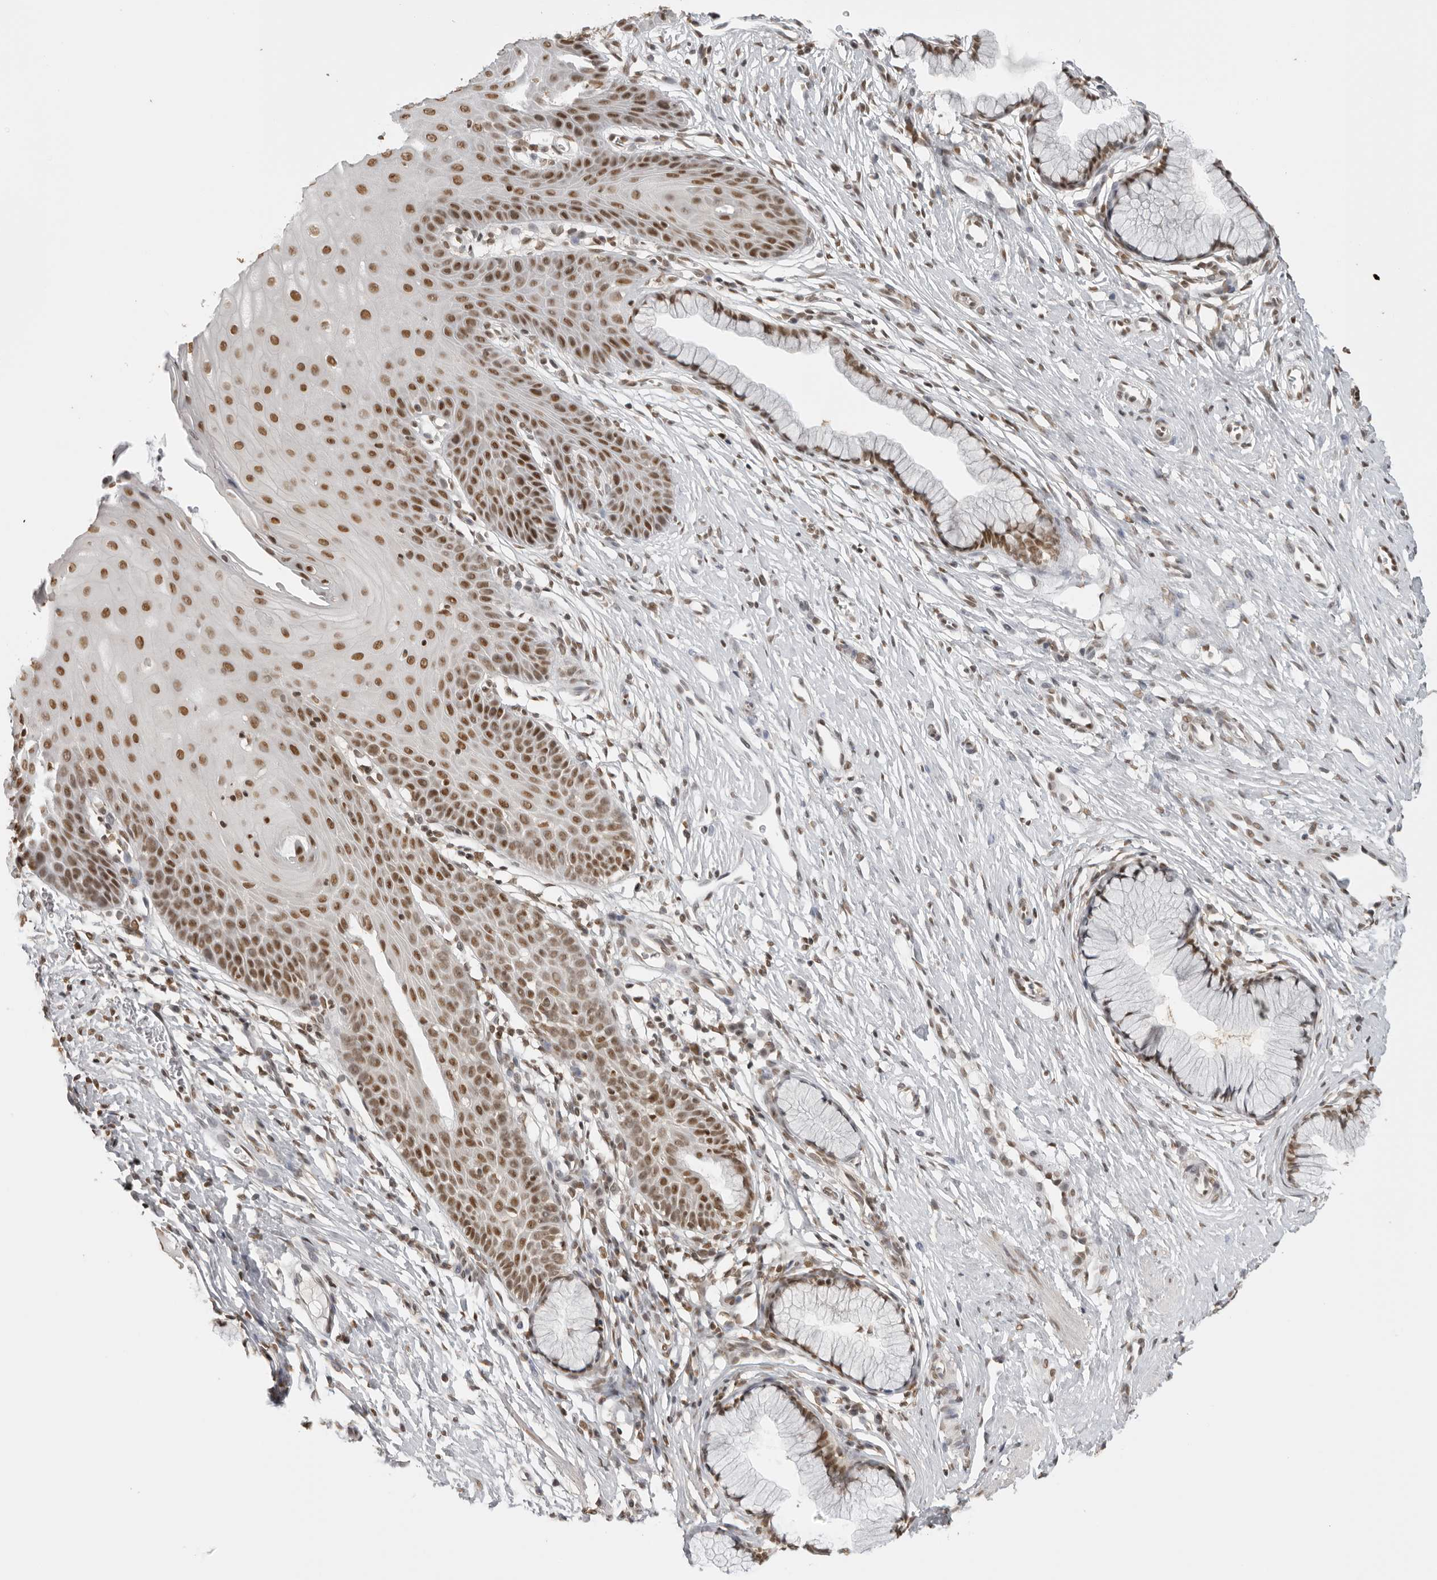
{"staining": {"intensity": "moderate", "quantity": ">75%", "location": "nuclear"}, "tissue": "cervix", "cell_type": "Glandular cells", "image_type": "normal", "snomed": [{"axis": "morphology", "description": "Normal tissue, NOS"}, {"axis": "topography", "description": "Cervix"}], "caption": "Glandular cells demonstrate medium levels of moderate nuclear staining in approximately >75% of cells in unremarkable human cervix. (DAB = brown stain, brightfield microscopy at high magnification).", "gene": "RPA2", "patient": {"sex": "female", "age": 36}}